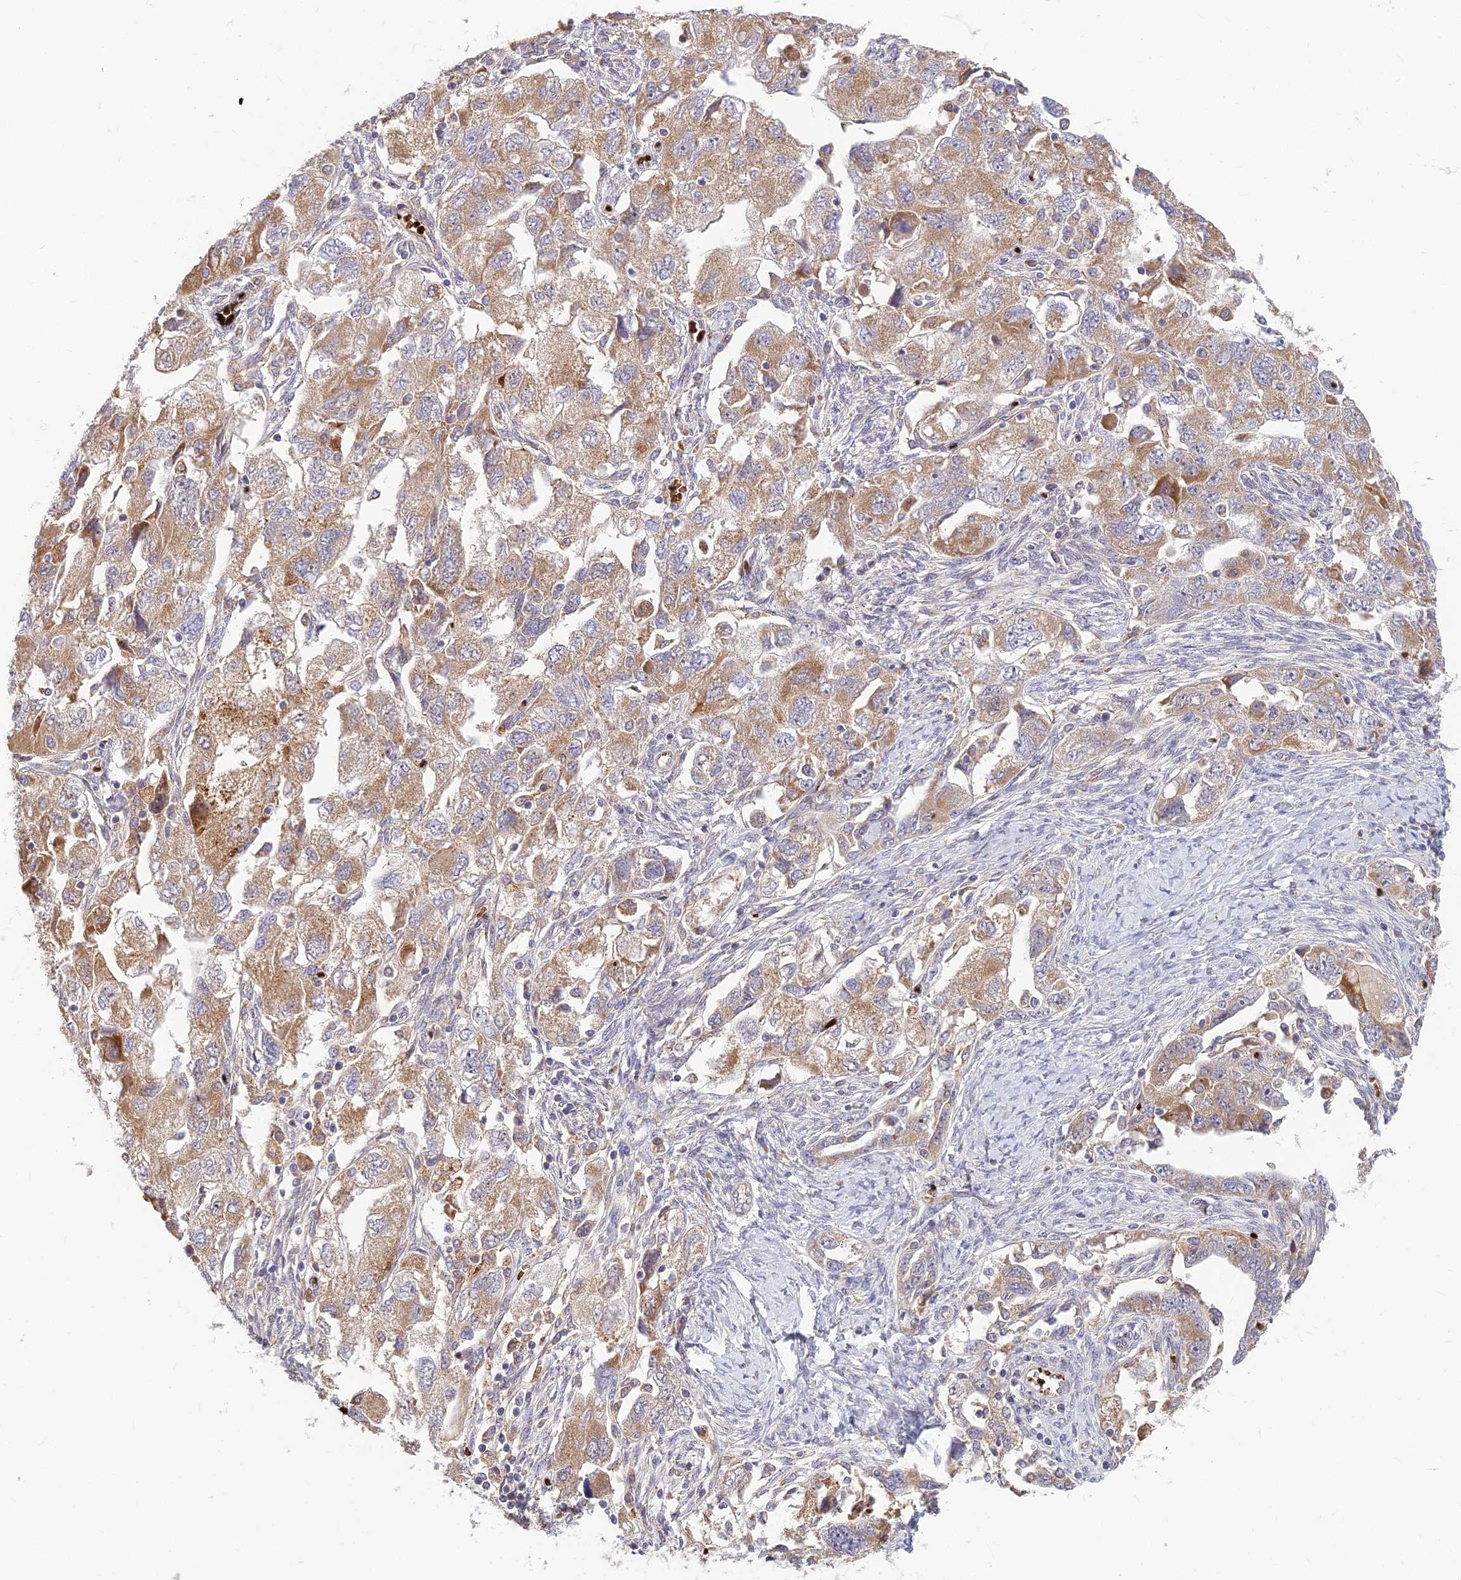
{"staining": {"intensity": "weak", "quantity": ">75%", "location": "cytoplasmic/membranous"}, "tissue": "ovarian cancer", "cell_type": "Tumor cells", "image_type": "cancer", "snomed": [{"axis": "morphology", "description": "Carcinoma, NOS"}, {"axis": "morphology", "description": "Cystadenocarcinoma, serous, NOS"}, {"axis": "topography", "description": "Ovary"}], "caption": "A brown stain shows weak cytoplasmic/membranous staining of a protein in ovarian cancer (serous cystadenocarcinoma) tumor cells.", "gene": "UFSP2", "patient": {"sex": "female", "age": 69}}